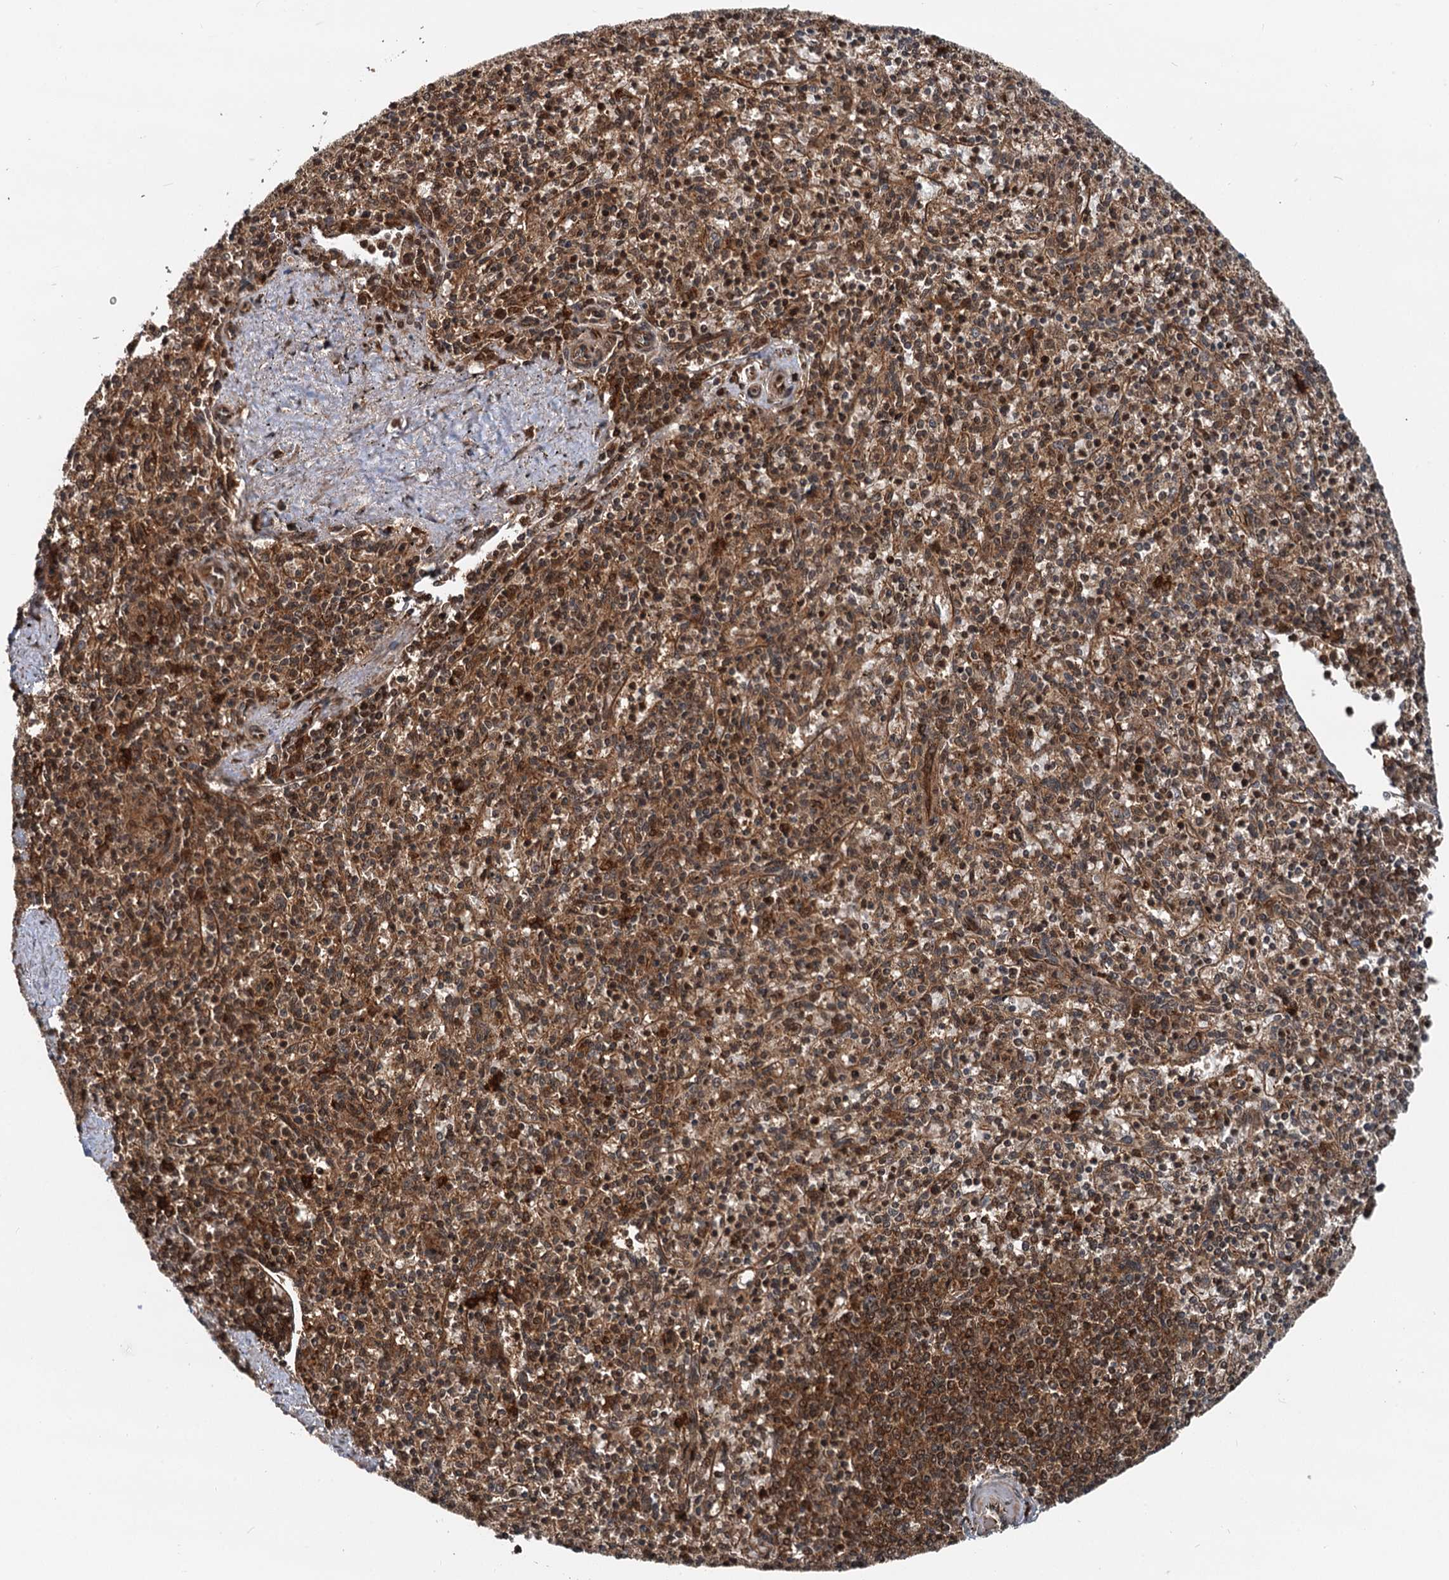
{"staining": {"intensity": "moderate", "quantity": "25%-75%", "location": "cytoplasmic/membranous,nuclear"}, "tissue": "spleen", "cell_type": "Cells in red pulp", "image_type": "normal", "snomed": [{"axis": "morphology", "description": "Normal tissue, NOS"}, {"axis": "topography", "description": "Spleen"}], "caption": "Immunohistochemistry of benign spleen displays medium levels of moderate cytoplasmic/membranous,nuclear staining in about 25%-75% of cells in red pulp.", "gene": "STUB1", "patient": {"sex": "male", "age": 72}}